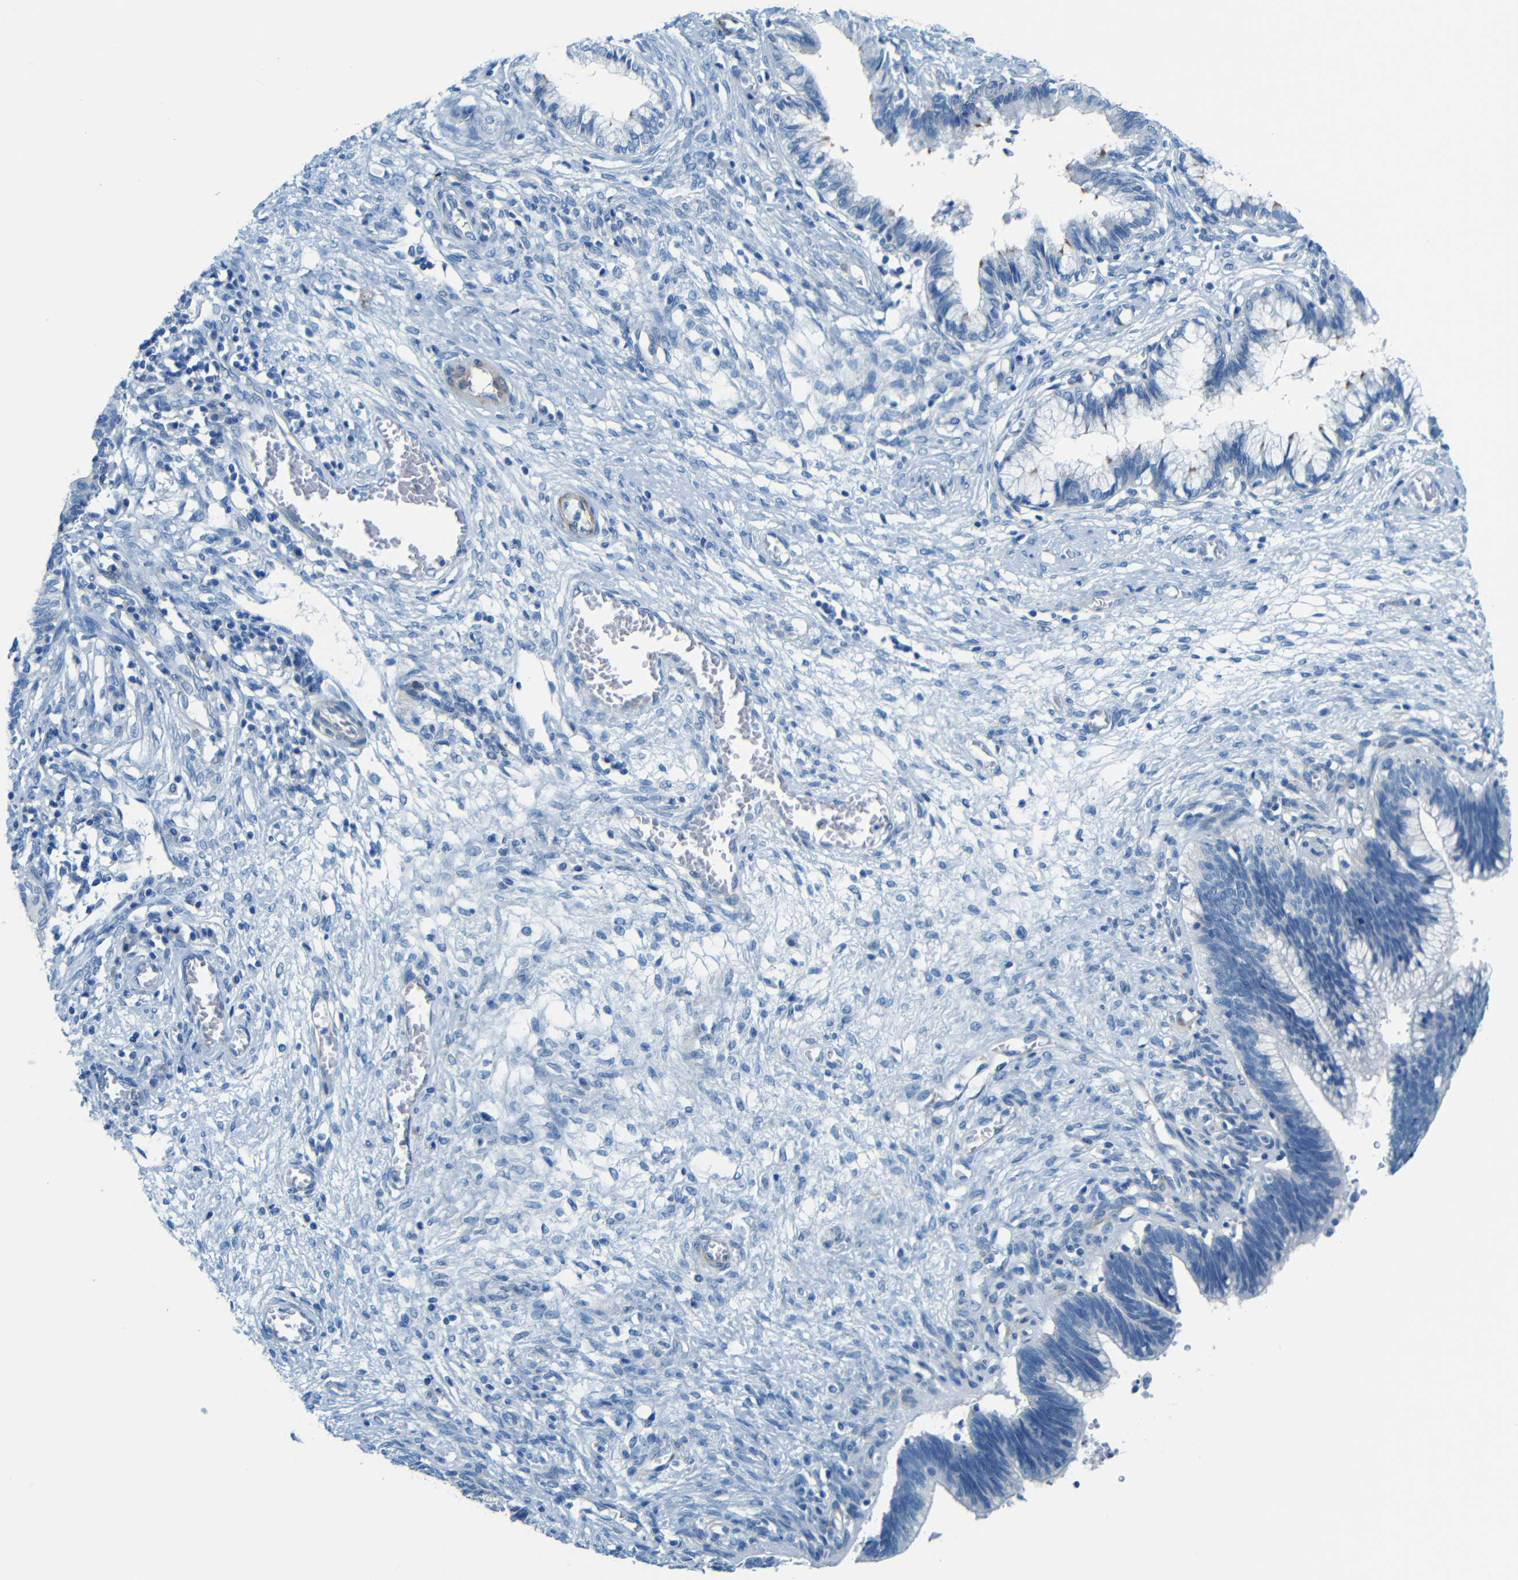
{"staining": {"intensity": "negative", "quantity": "none", "location": "none"}, "tissue": "cervical cancer", "cell_type": "Tumor cells", "image_type": "cancer", "snomed": [{"axis": "morphology", "description": "Adenocarcinoma, NOS"}, {"axis": "topography", "description": "Cervix"}], "caption": "The histopathology image exhibits no staining of tumor cells in cervical cancer (adenocarcinoma).", "gene": "MAP2", "patient": {"sex": "female", "age": 44}}